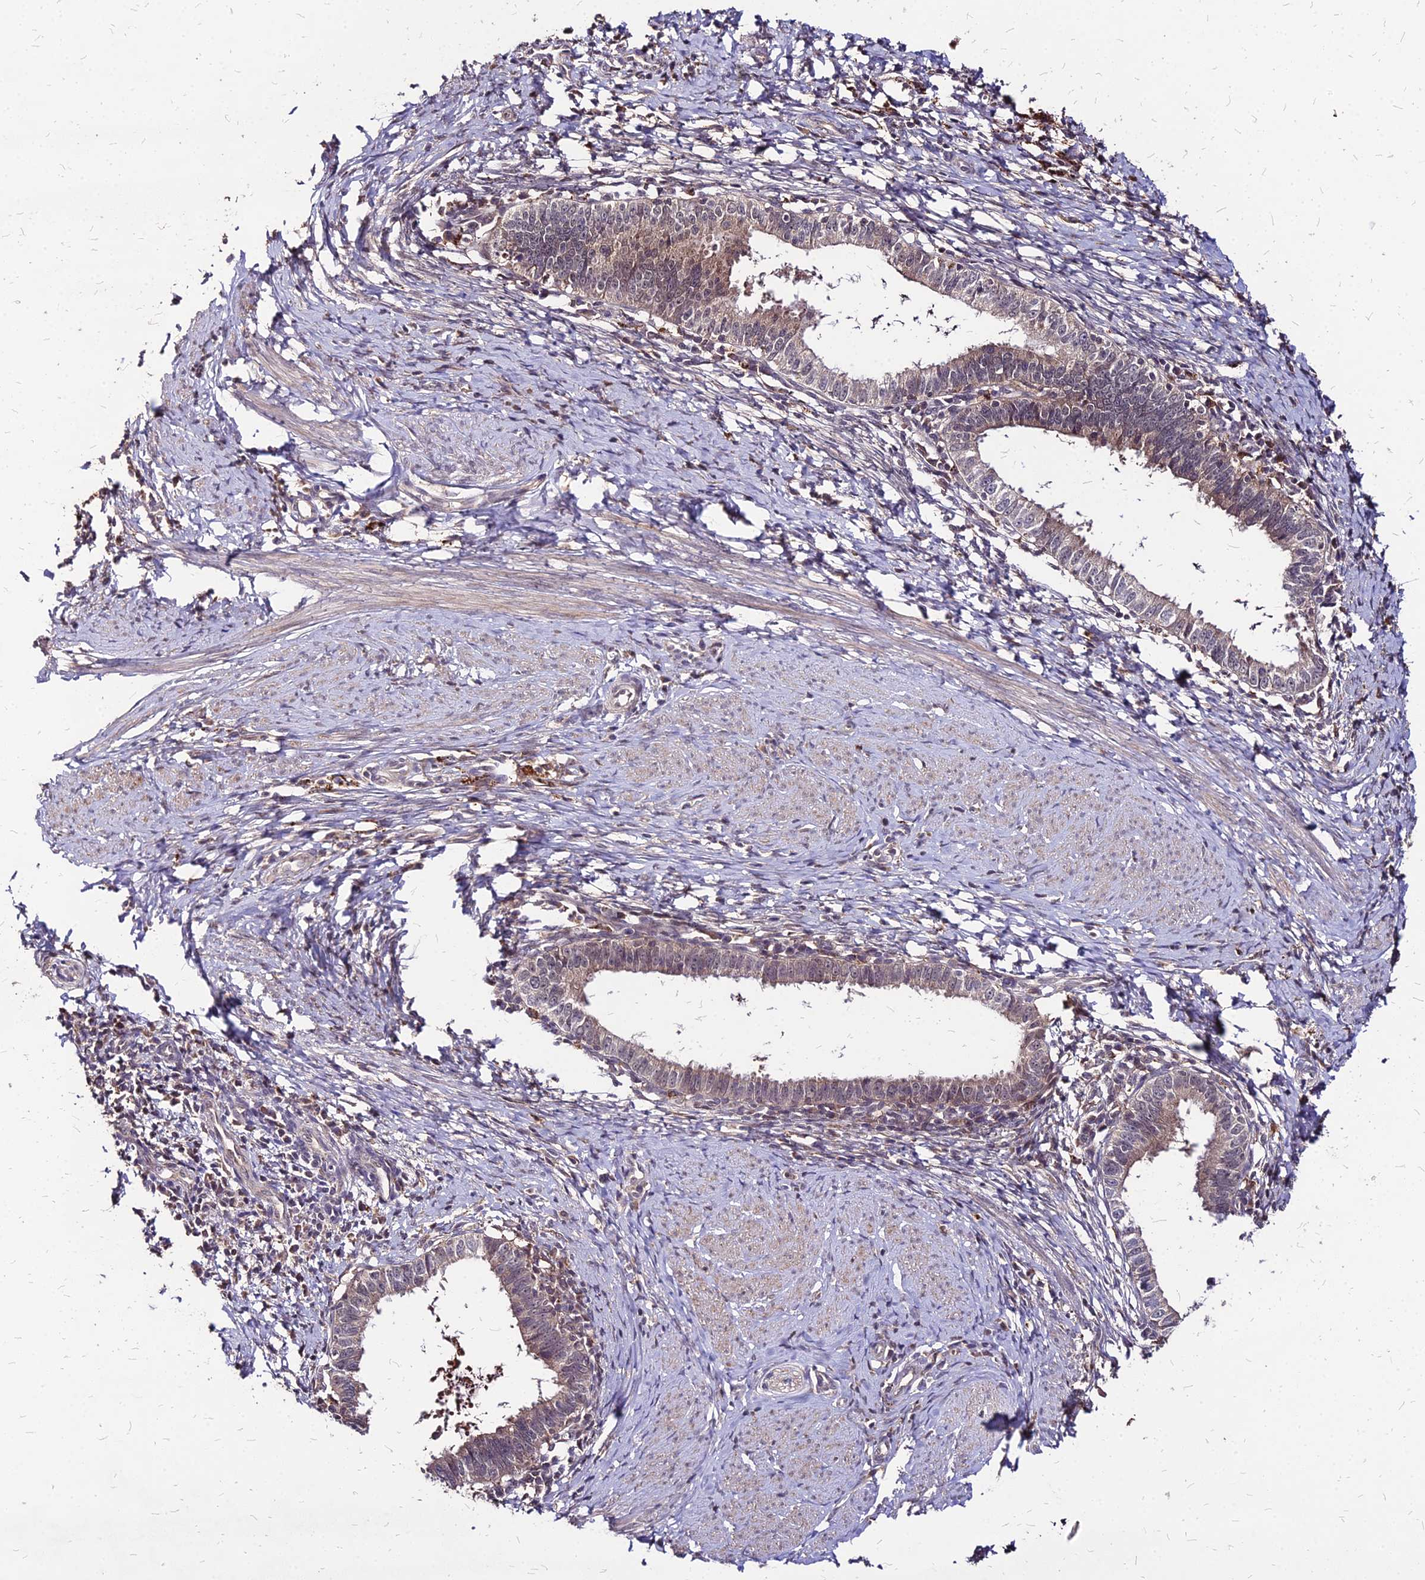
{"staining": {"intensity": "weak", "quantity": "25%-75%", "location": "cytoplasmic/membranous"}, "tissue": "cervical cancer", "cell_type": "Tumor cells", "image_type": "cancer", "snomed": [{"axis": "morphology", "description": "Adenocarcinoma, NOS"}, {"axis": "topography", "description": "Cervix"}], "caption": "Tumor cells display low levels of weak cytoplasmic/membranous positivity in about 25%-75% of cells in human cervical cancer (adenocarcinoma).", "gene": "APBA3", "patient": {"sex": "female", "age": 36}}